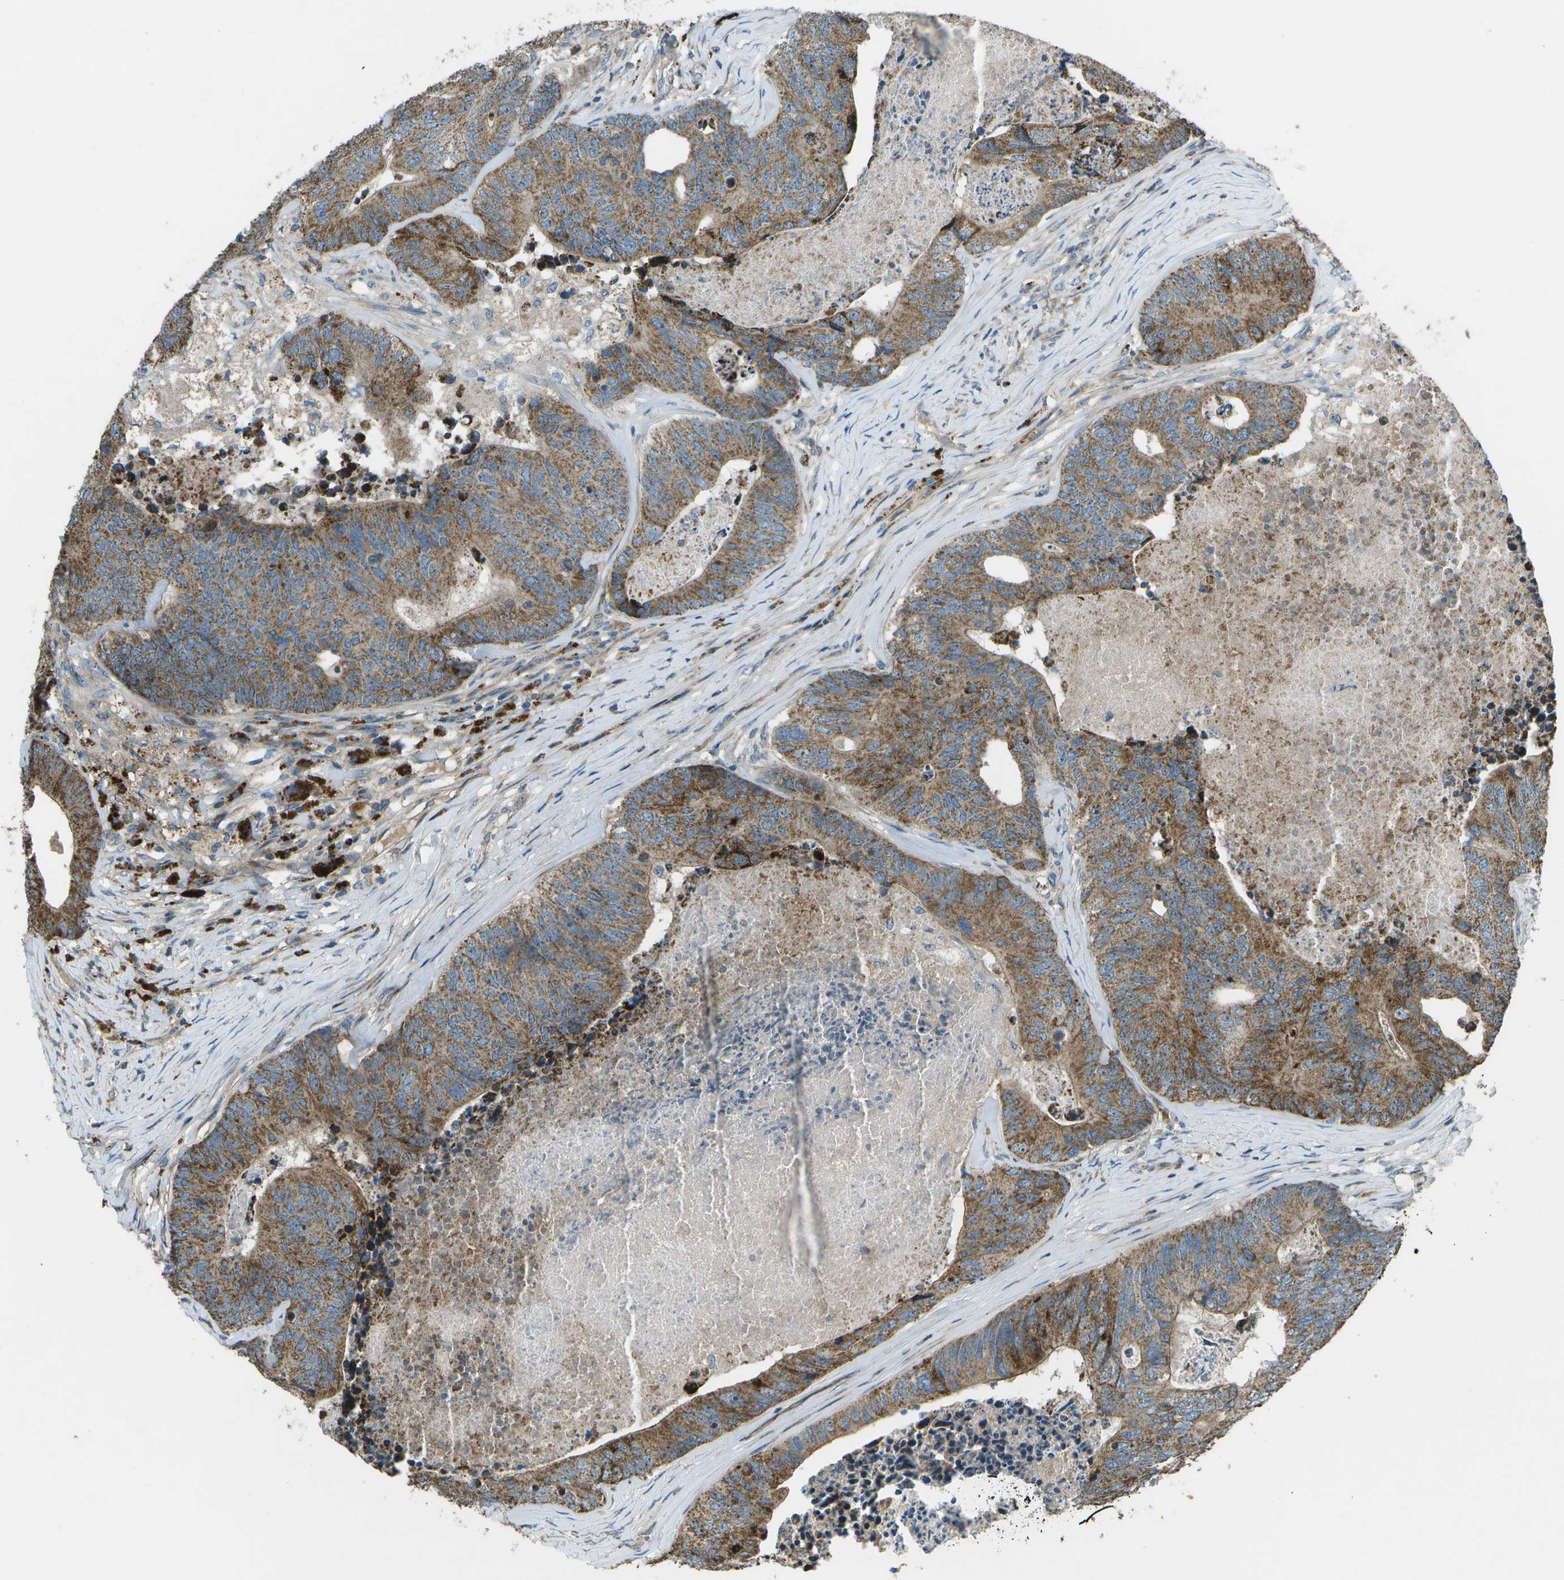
{"staining": {"intensity": "moderate", "quantity": ">75%", "location": "cytoplasmic/membranous"}, "tissue": "colorectal cancer", "cell_type": "Tumor cells", "image_type": "cancer", "snomed": [{"axis": "morphology", "description": "Adenocarcinoma, NOS"}, {"axis": "topography", "description": "Colon"}], "caption": "This photomicrograph exhibits immunohistochemistry staining of human colorectal adenocarcinoma, with medium moderate cytoplasmic/membranous staining in about >75% of tumor cells.", "gene": "PXYLP1", "patient": {"sex": "female", "age": 67}}